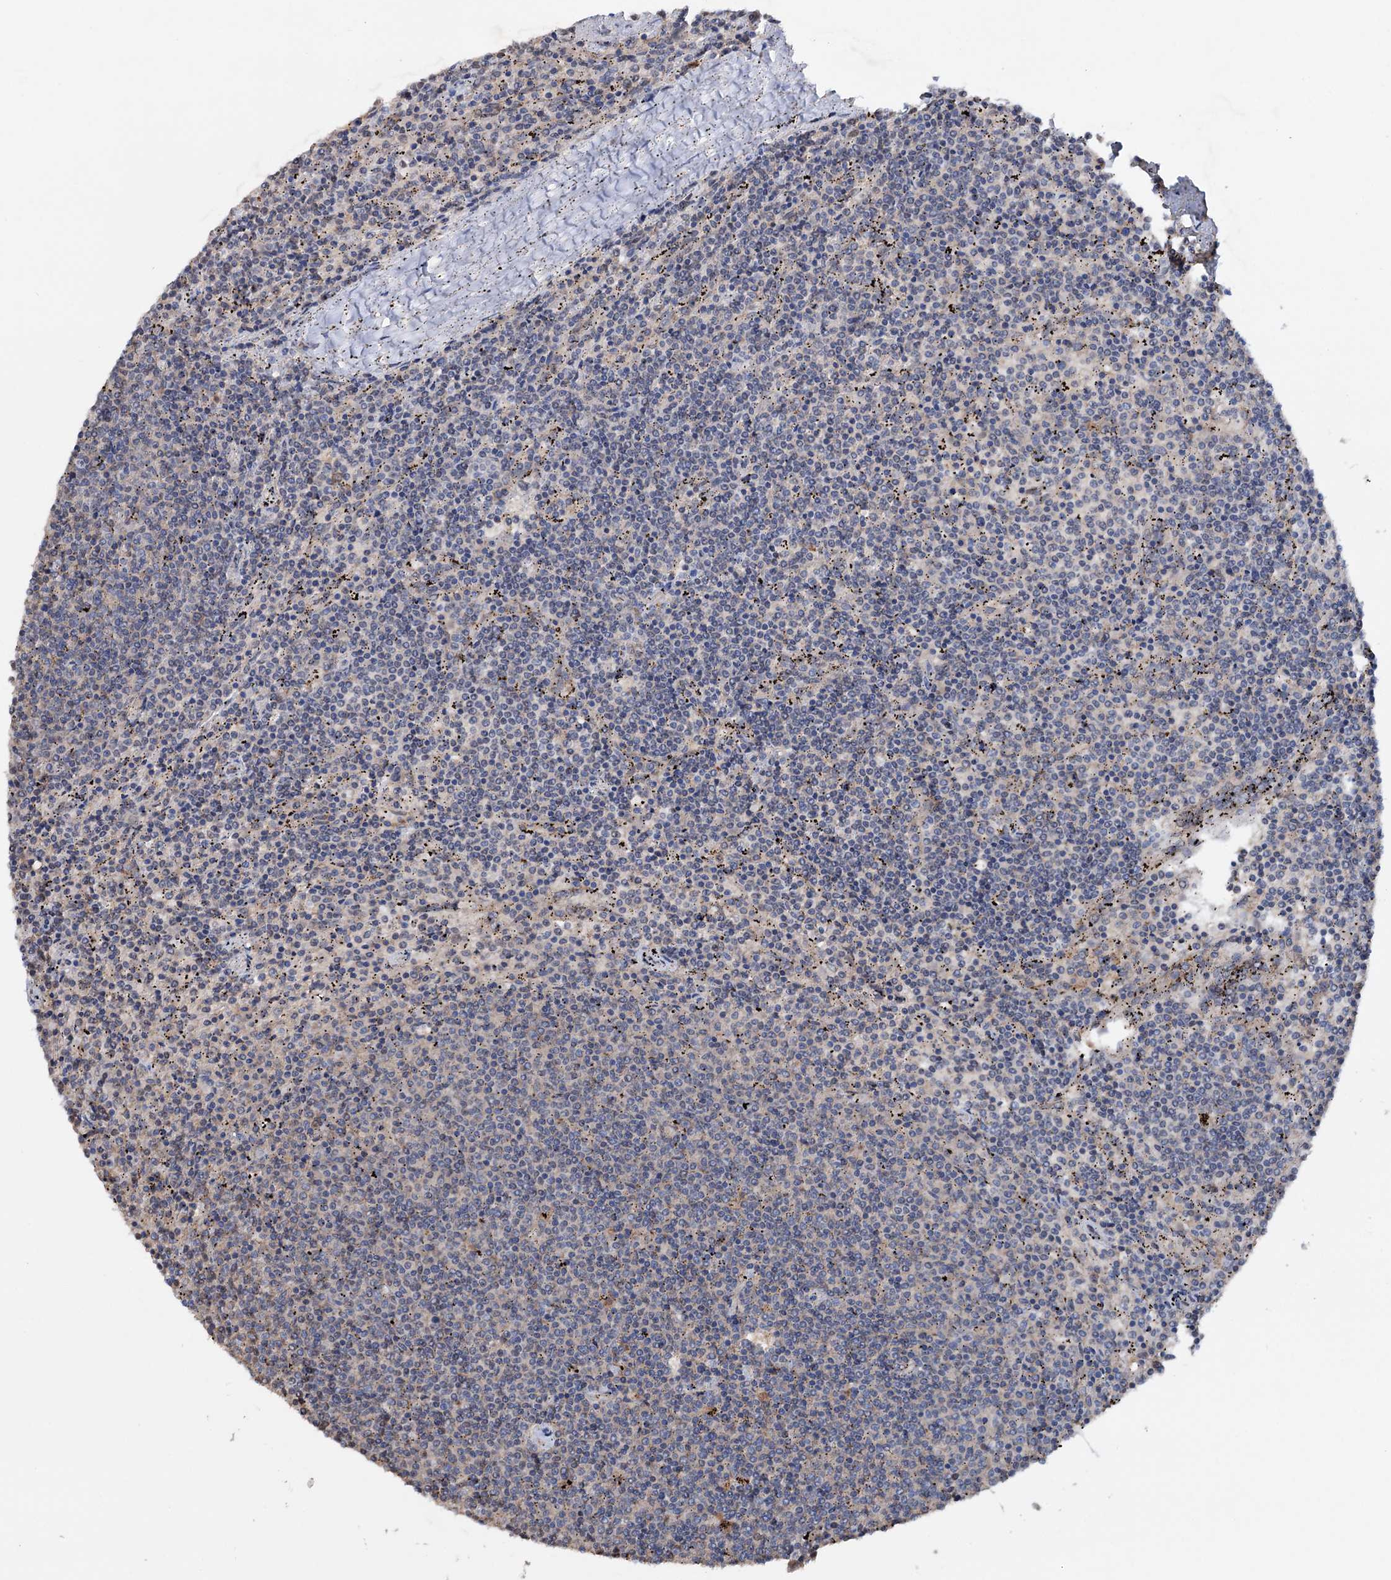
{"staining": {"intensity": "negative", "quantity": "none", "location": "none"}, "tissue": "lymphoma", "cell_type": "Tumor cells", "image_type": "cancer", "snomed": [{"axis": "morphology", "description": "Malignant lymphoma, non-Hodgkin's type, Low grade"}, {"axis": "topography", "description": "Spleen"}], "caption": "Protein analysis of malignant lymphoma, non-Hodgkin's type (low-grade) shows no significant staining in tumor cells.", "gene": "ARL13A", "patient": {"sex": "female", "age": 50}}